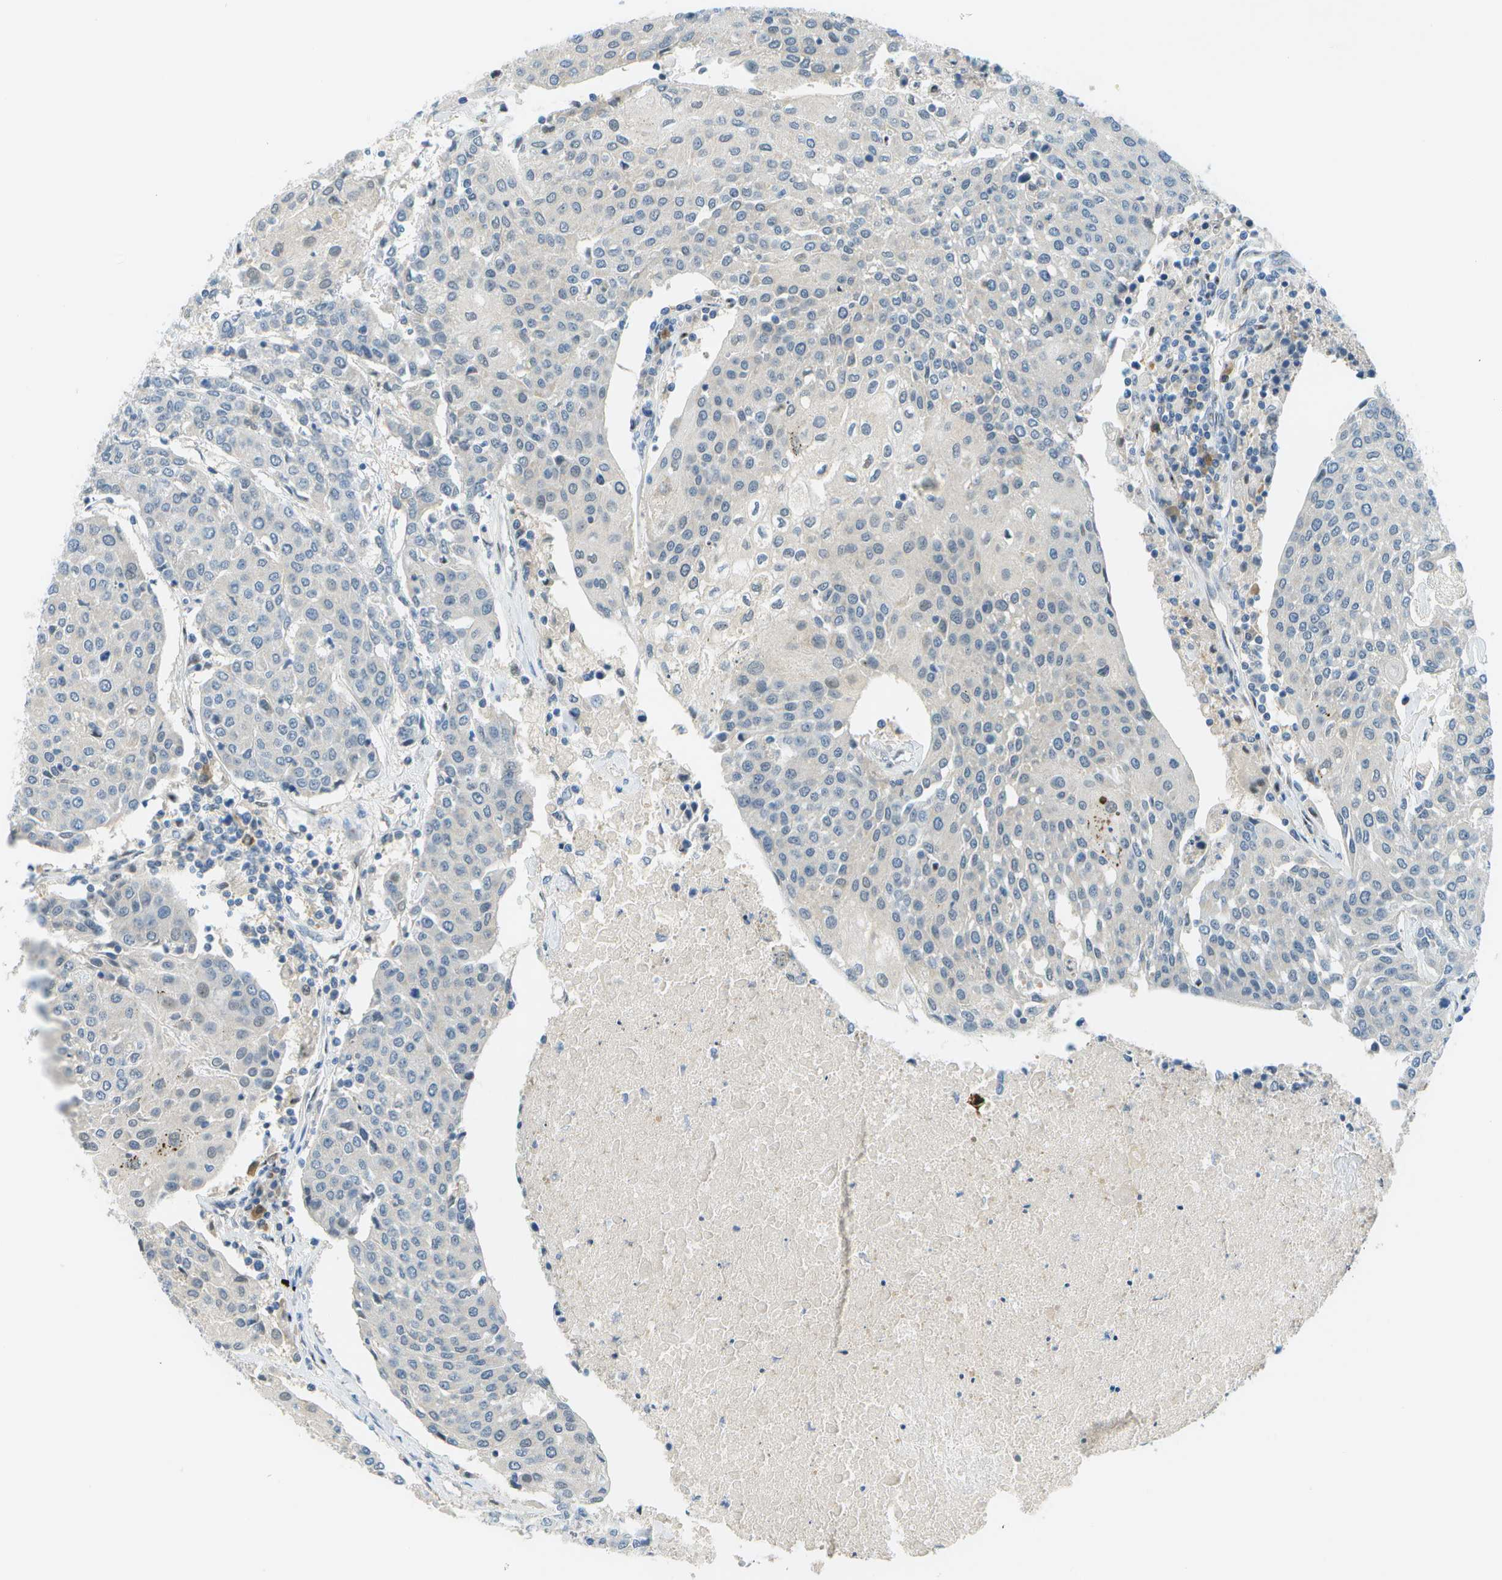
{"staining": {"intensity": "negative", "quantity": "none", "location": "none"}, "tissue": "urothelial cancer", "cell_type": "Tumor cells", "image_type": "cancer", "snomed": [{"axis": "morphology", "description": "Urothelial carcinoma, High grade"}, {"axis": "topography", "description": "Urinary bladder"}], "caption": "High magnification brightfield microscopy of urothelial carcinoma (high-grade) stained with DAB (3,3'-diaminobenzidine) (brown) and counterstained with hematoxylin (blue): tumor cells show no significant positivity.", "gene": "PTGIS", "patient": {"sex": "female", "age": 85}}